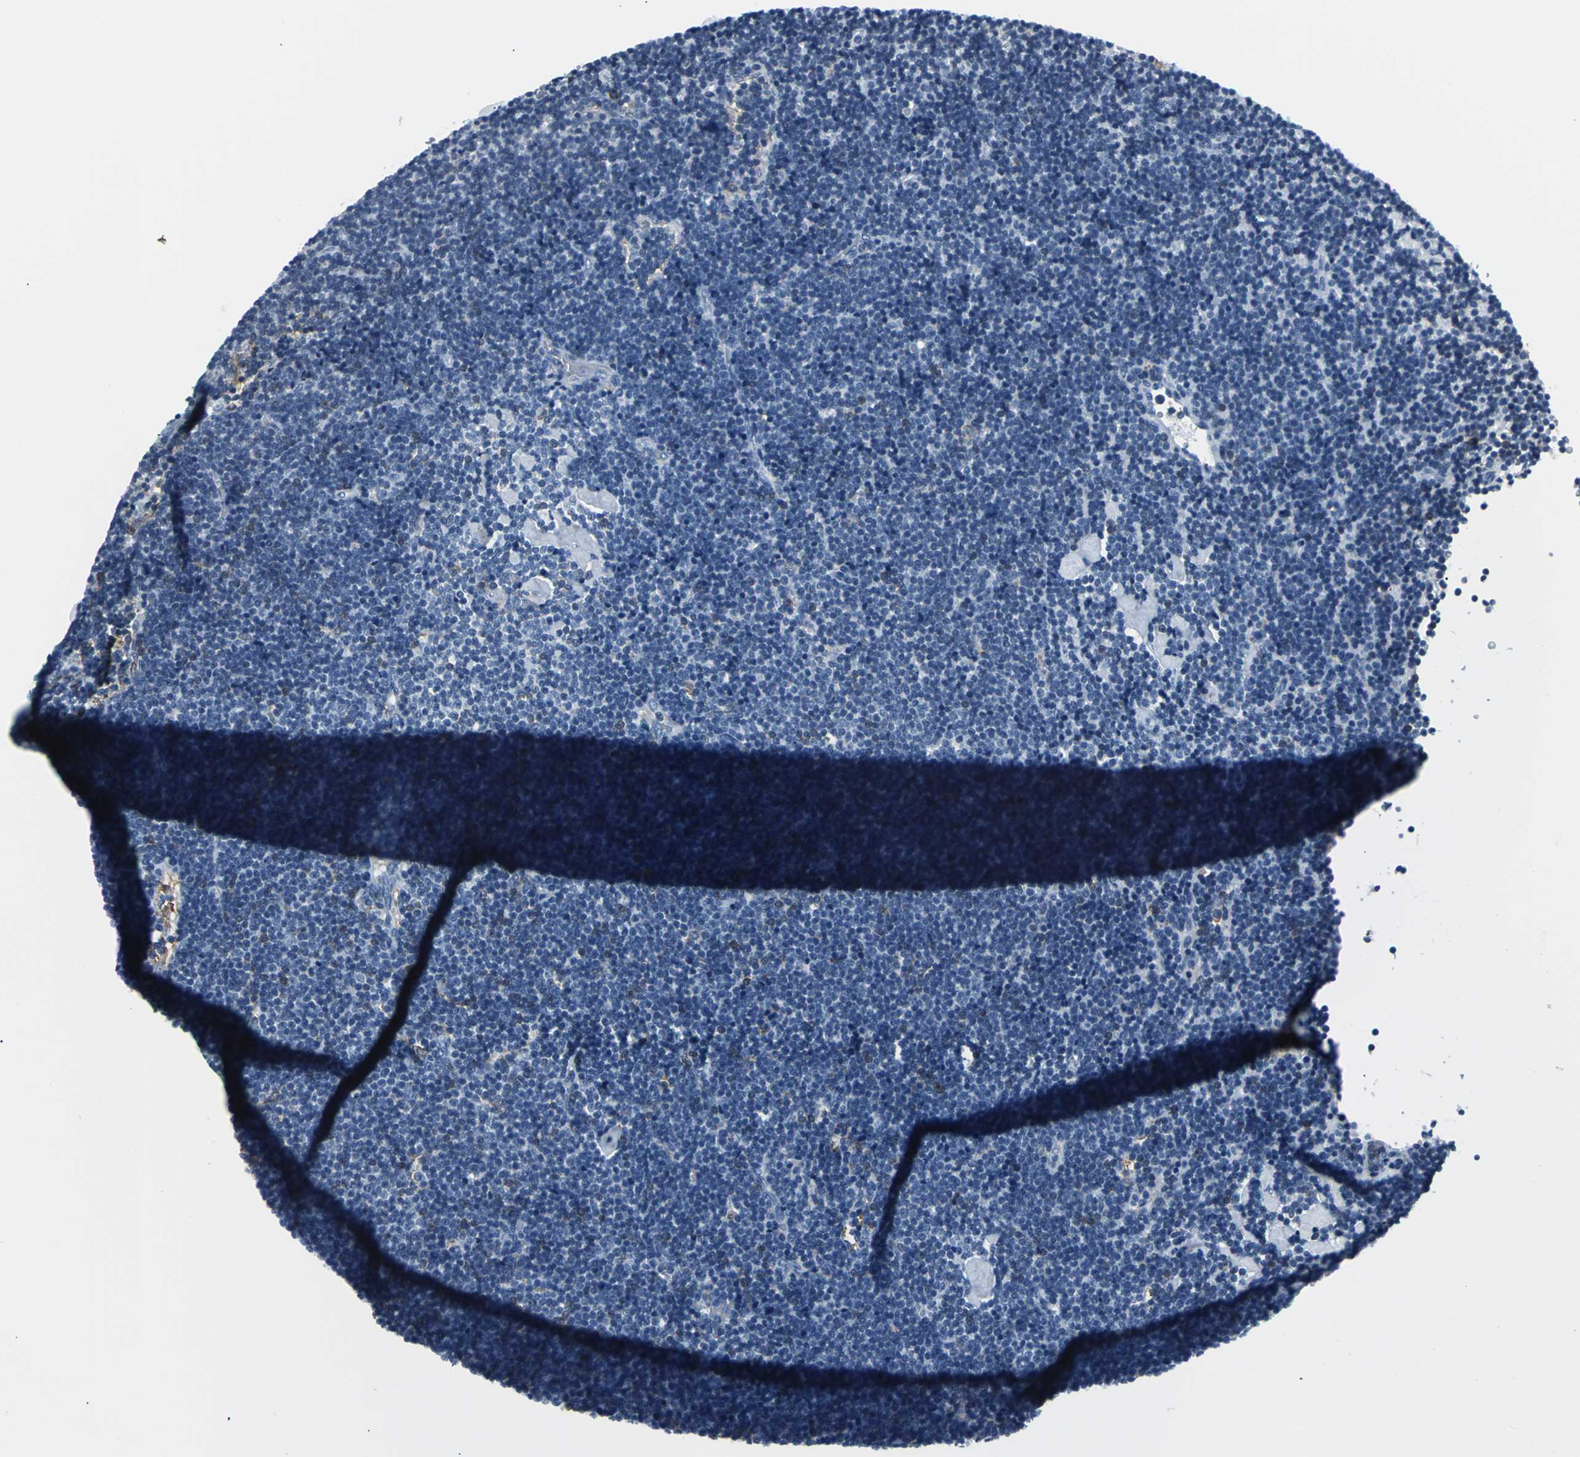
{"staining": {"intensity": "negative", "quantity": "none", "location": "none"}, "tissue": "lymph node", "cell_type": "Germinal center cells", "image_type": "normal", "snomed": [{"axis": "morphology", "description": "Normal tissue, NOS"}, {"axis": "topography", "description": "Lymph node"}], "caption": "This image is of benign lymph node stained with IHC to label a protein in brown with the nuclei are counter-stained blue. There is no staining in germinal center cells. (DAB IHC, high magnification).", "gene": "IQGAP2", "patient": {"sex": "male", "age": 63}}